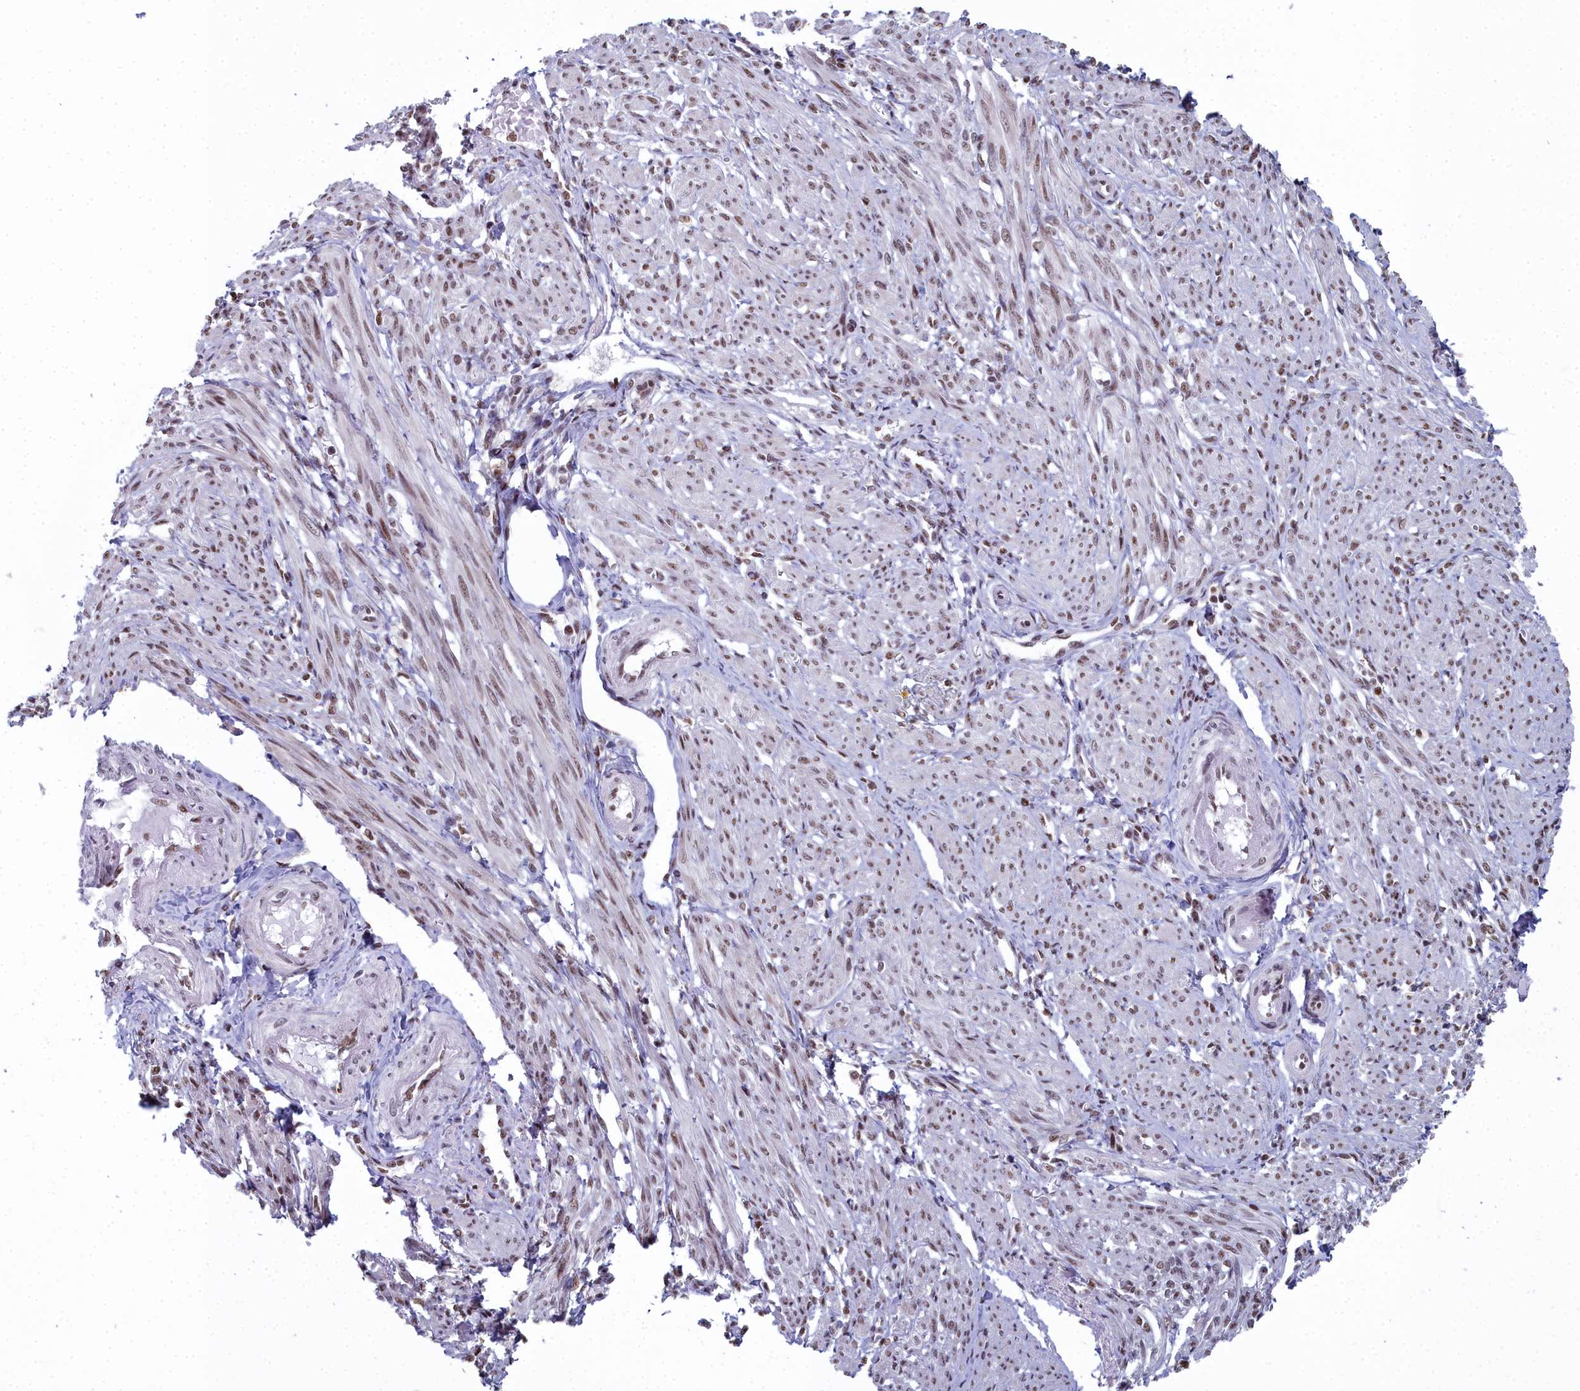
{"staining": {"intensity": "moderate", "quantity": ">75%", "location": "nuclear"}, "tissue": "smooth muscle", "cell_type": "Smooth muscle cells", "image_type": "normal", "snomed": [{"axis": "morphology", "description": "Normal tissue, NOS"}, {"axis": "topography", "description": "Smooth muscle"}], "caption": "Smooth muscle stained with immunohistochemistry (IHC) demonstrates moderate nuclear expression in approximately >75% of smooth muscle cells. (DAB IHC, brown staining for protein, blue staining for nuclei).", "gene": "SF3B3", "patient": {"sex": "female", "age": 39}}